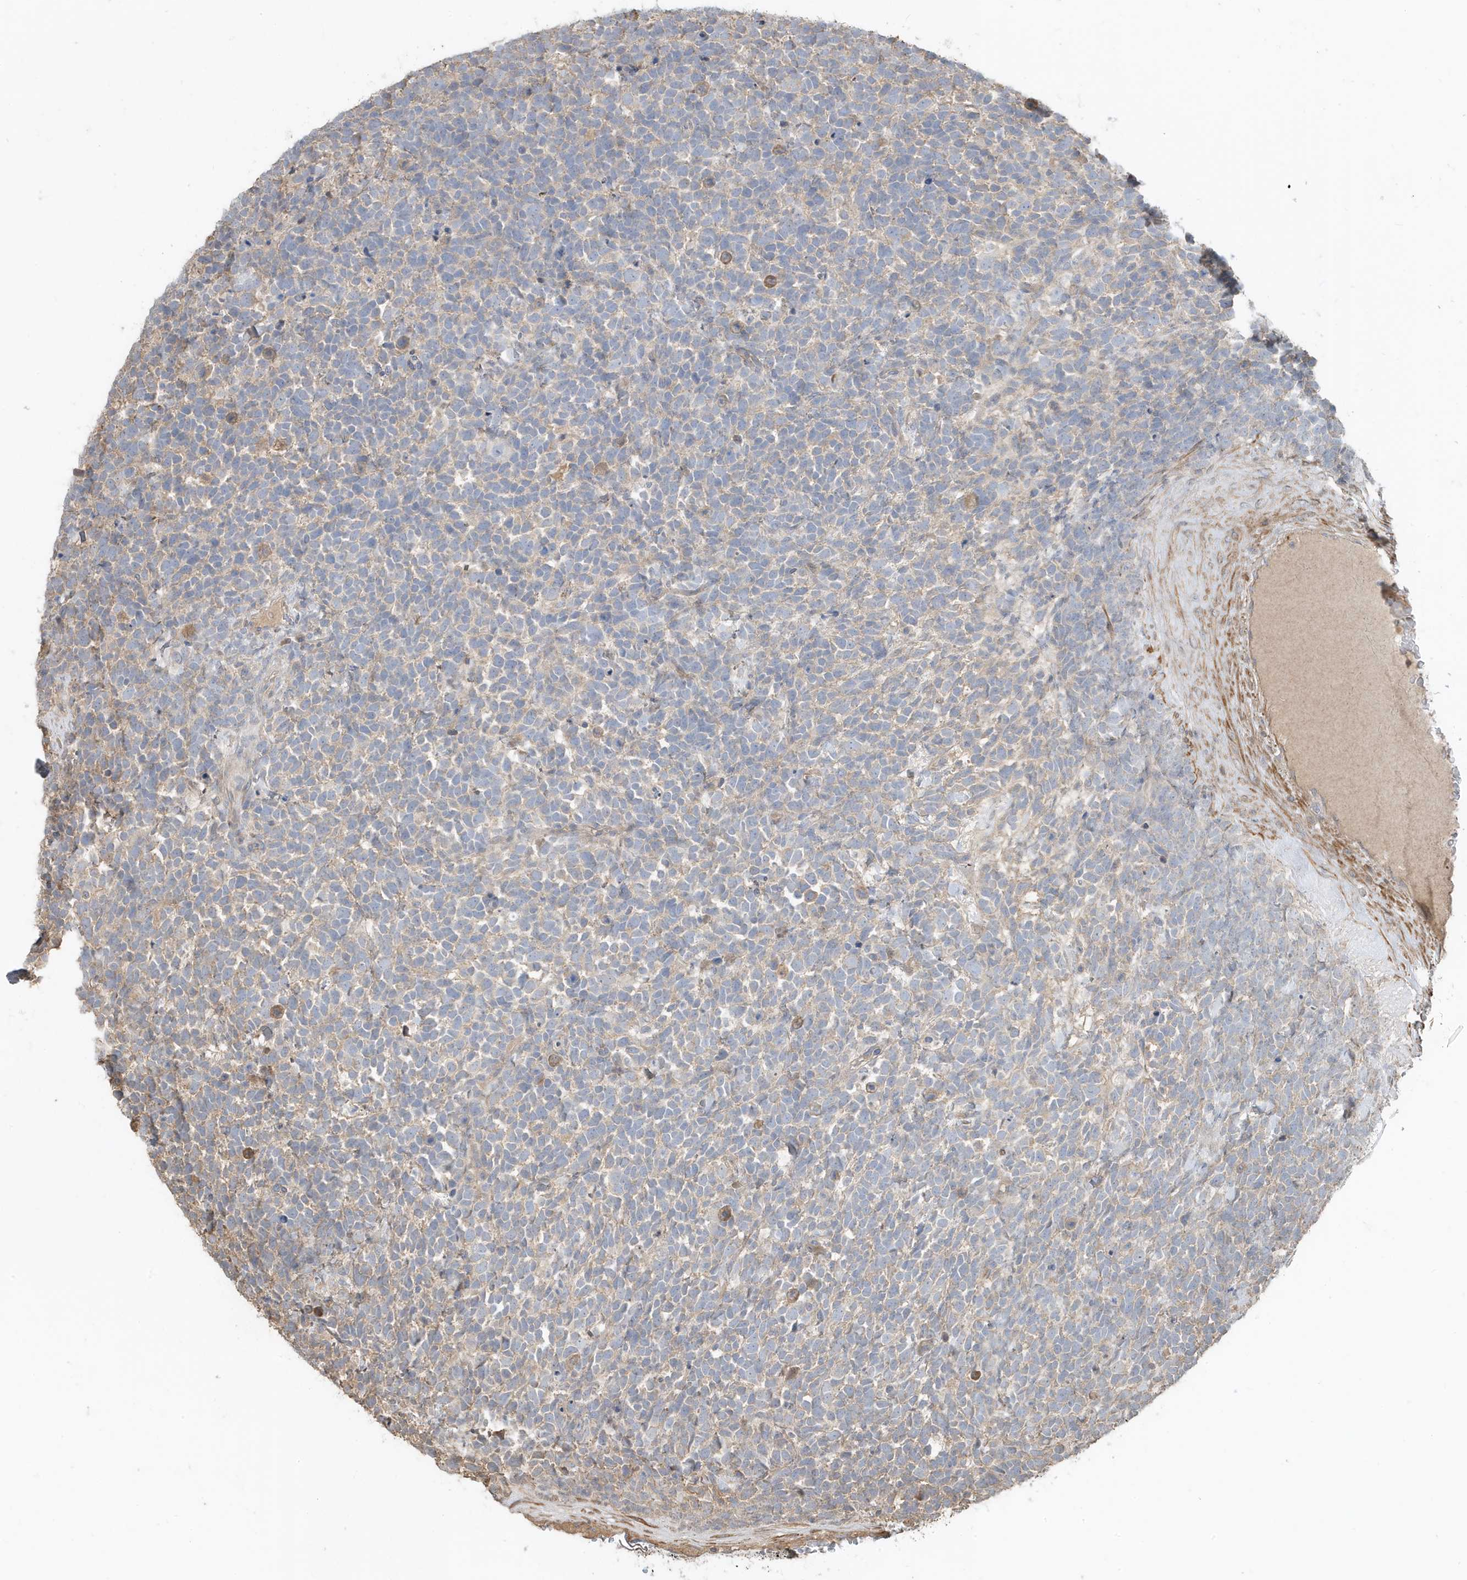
{"staining": {"intensity": "negative", "quantity": "none", "location": "none"}, "tissue": "urothelial cancer", "cell_type": "Tumor cells", "image_type": "cancer", "snomed": [{"axis": "morphology", "description": "Urothelial carcinoma, High grade"}, {"axis": "topography", "description": "Urinary bladder"}], "caption": "Human high-grade urothelial carcinoma stained for a protein using immunohistochemistry (IHC) shows no staining in tumor cells.", "gene": "PRRT3", "patient": {"sex": "female", "age": 82}}